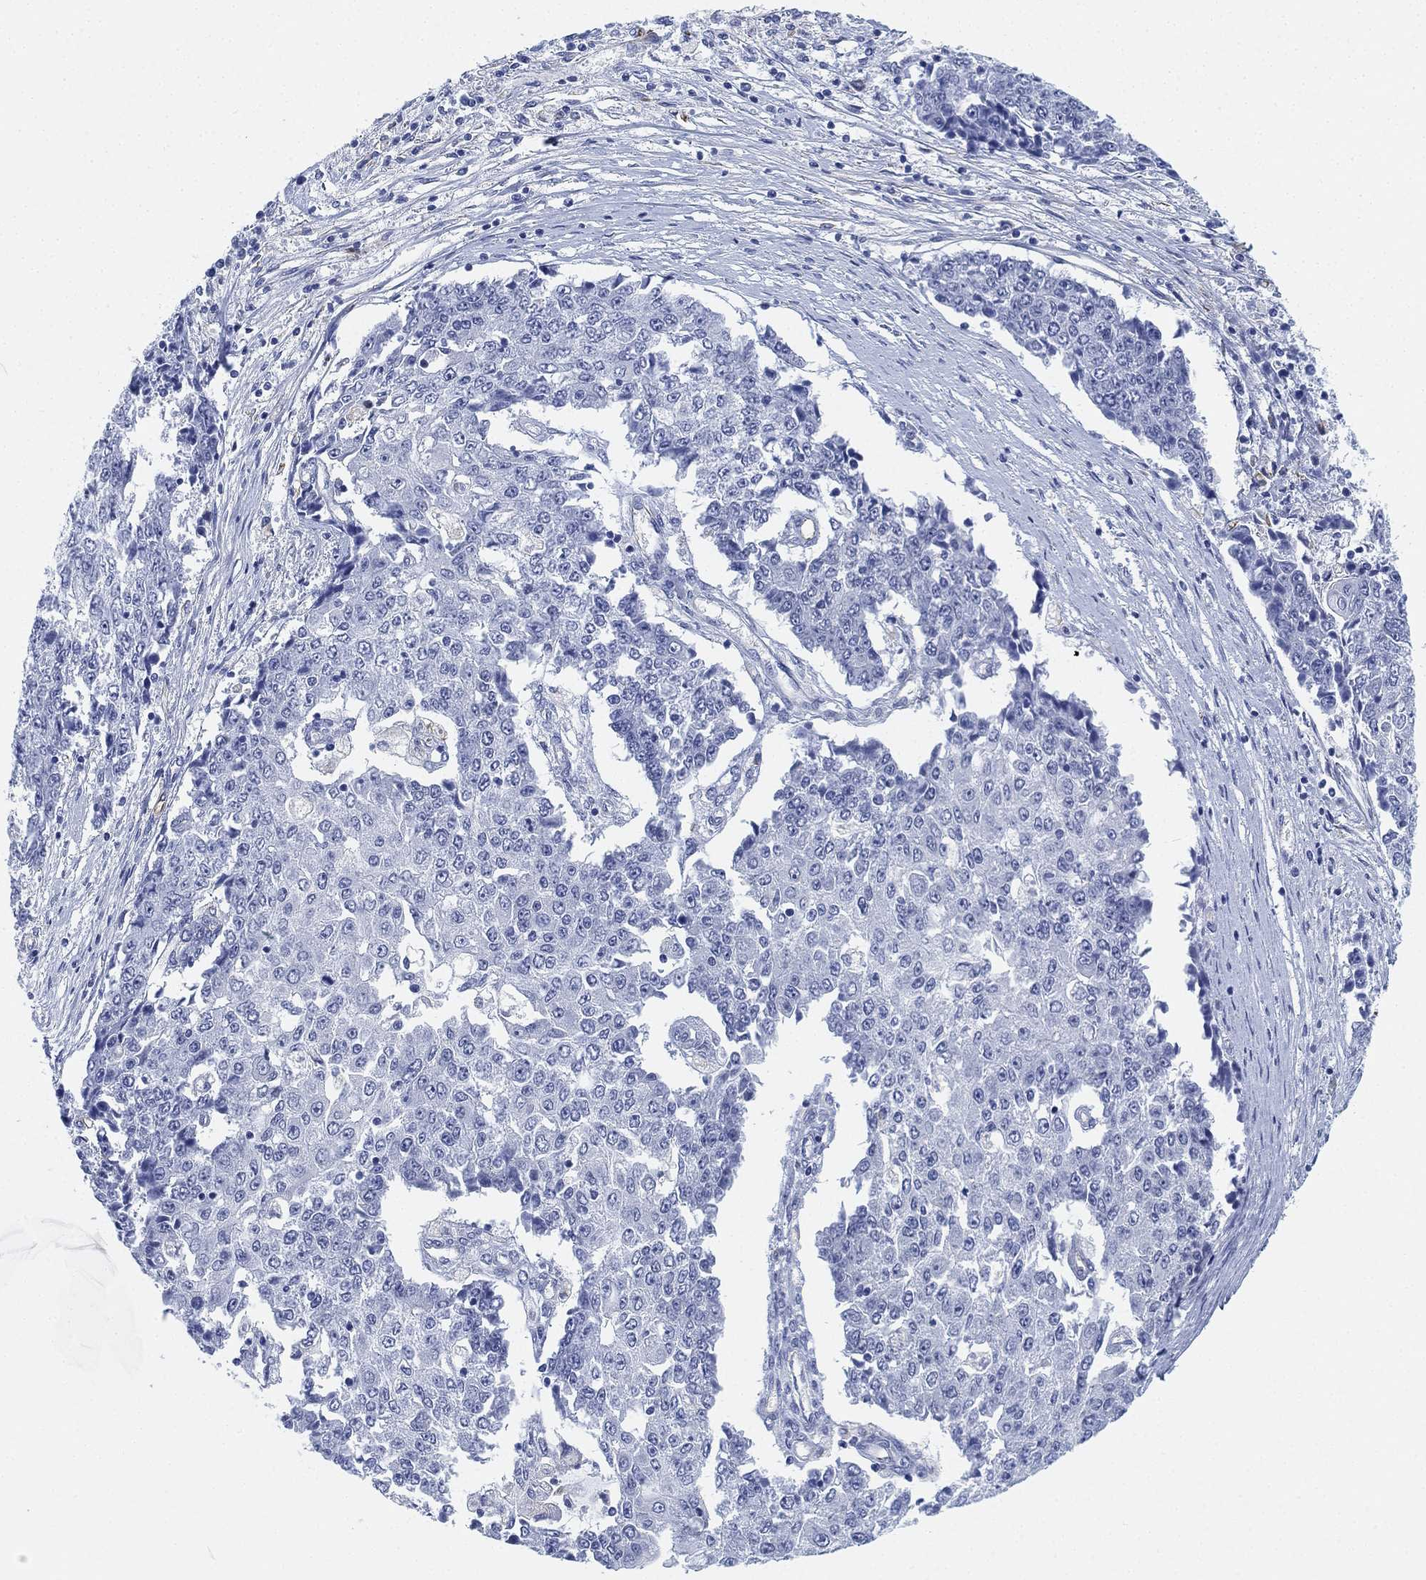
{"staining": {"intensity": "negative", "quantity": "none", "location": "none"}, "tissue": "ovarian cancer", "cell_type": "Tumor cells", "image_type": "cancer", "snomed": [{"axis": "morphology", "description": "Carcinoma, endometroid"}, {"axis": "topography", "description": "Ovary"}], "caption": "Tumor cells show no significant positivity in ovarian cancer (endometroid carcinoma).", "gene": "PSKH2", "patient": {"sex": "female", "age": 42}}